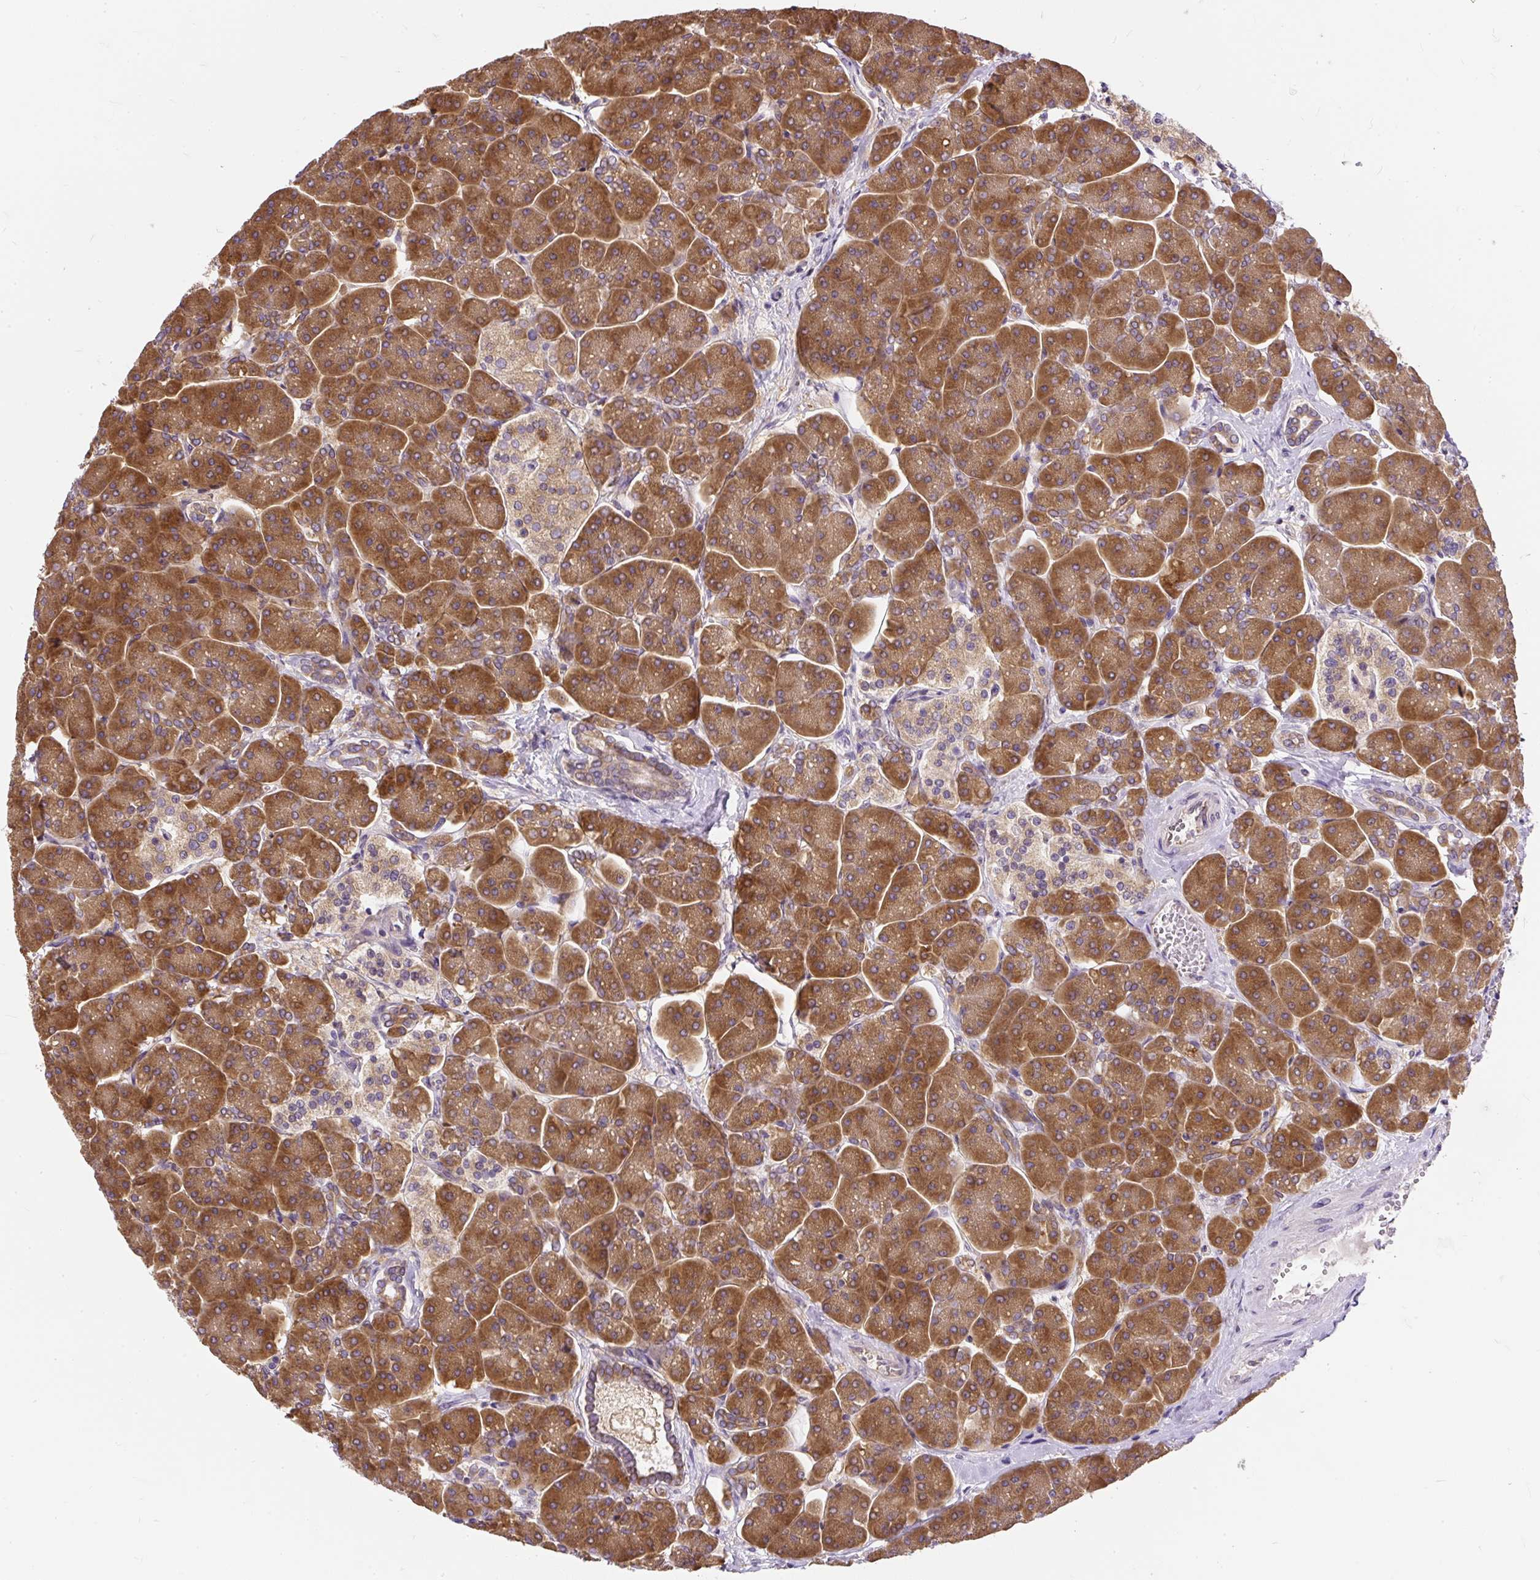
{"staining": {"intensity": "strong", "quantity": ">75%", "location": "cytoplasmic/membranous"}, "tissue": "pancreas", "cell_type": "Exocrine glandular cells", "image_type": "normal", "snomed": [{"axis": "morphology", "description": "Normal tissue, NOS"}, {"axis": "topography", "description": "Pancreas"}, {"axis": "topography", "description": "Peripheral nerve tissue"}], "caption": "Exocrine glandular cells show strong cytoplasmic/membranous staining in approximately >75% of cells in normal pancreas. Ihc stains the protein of interest in brown and the nuclei are stained blue.", "gene": "CYP20A1", "patient": {"sex": "male", "age": 54}}